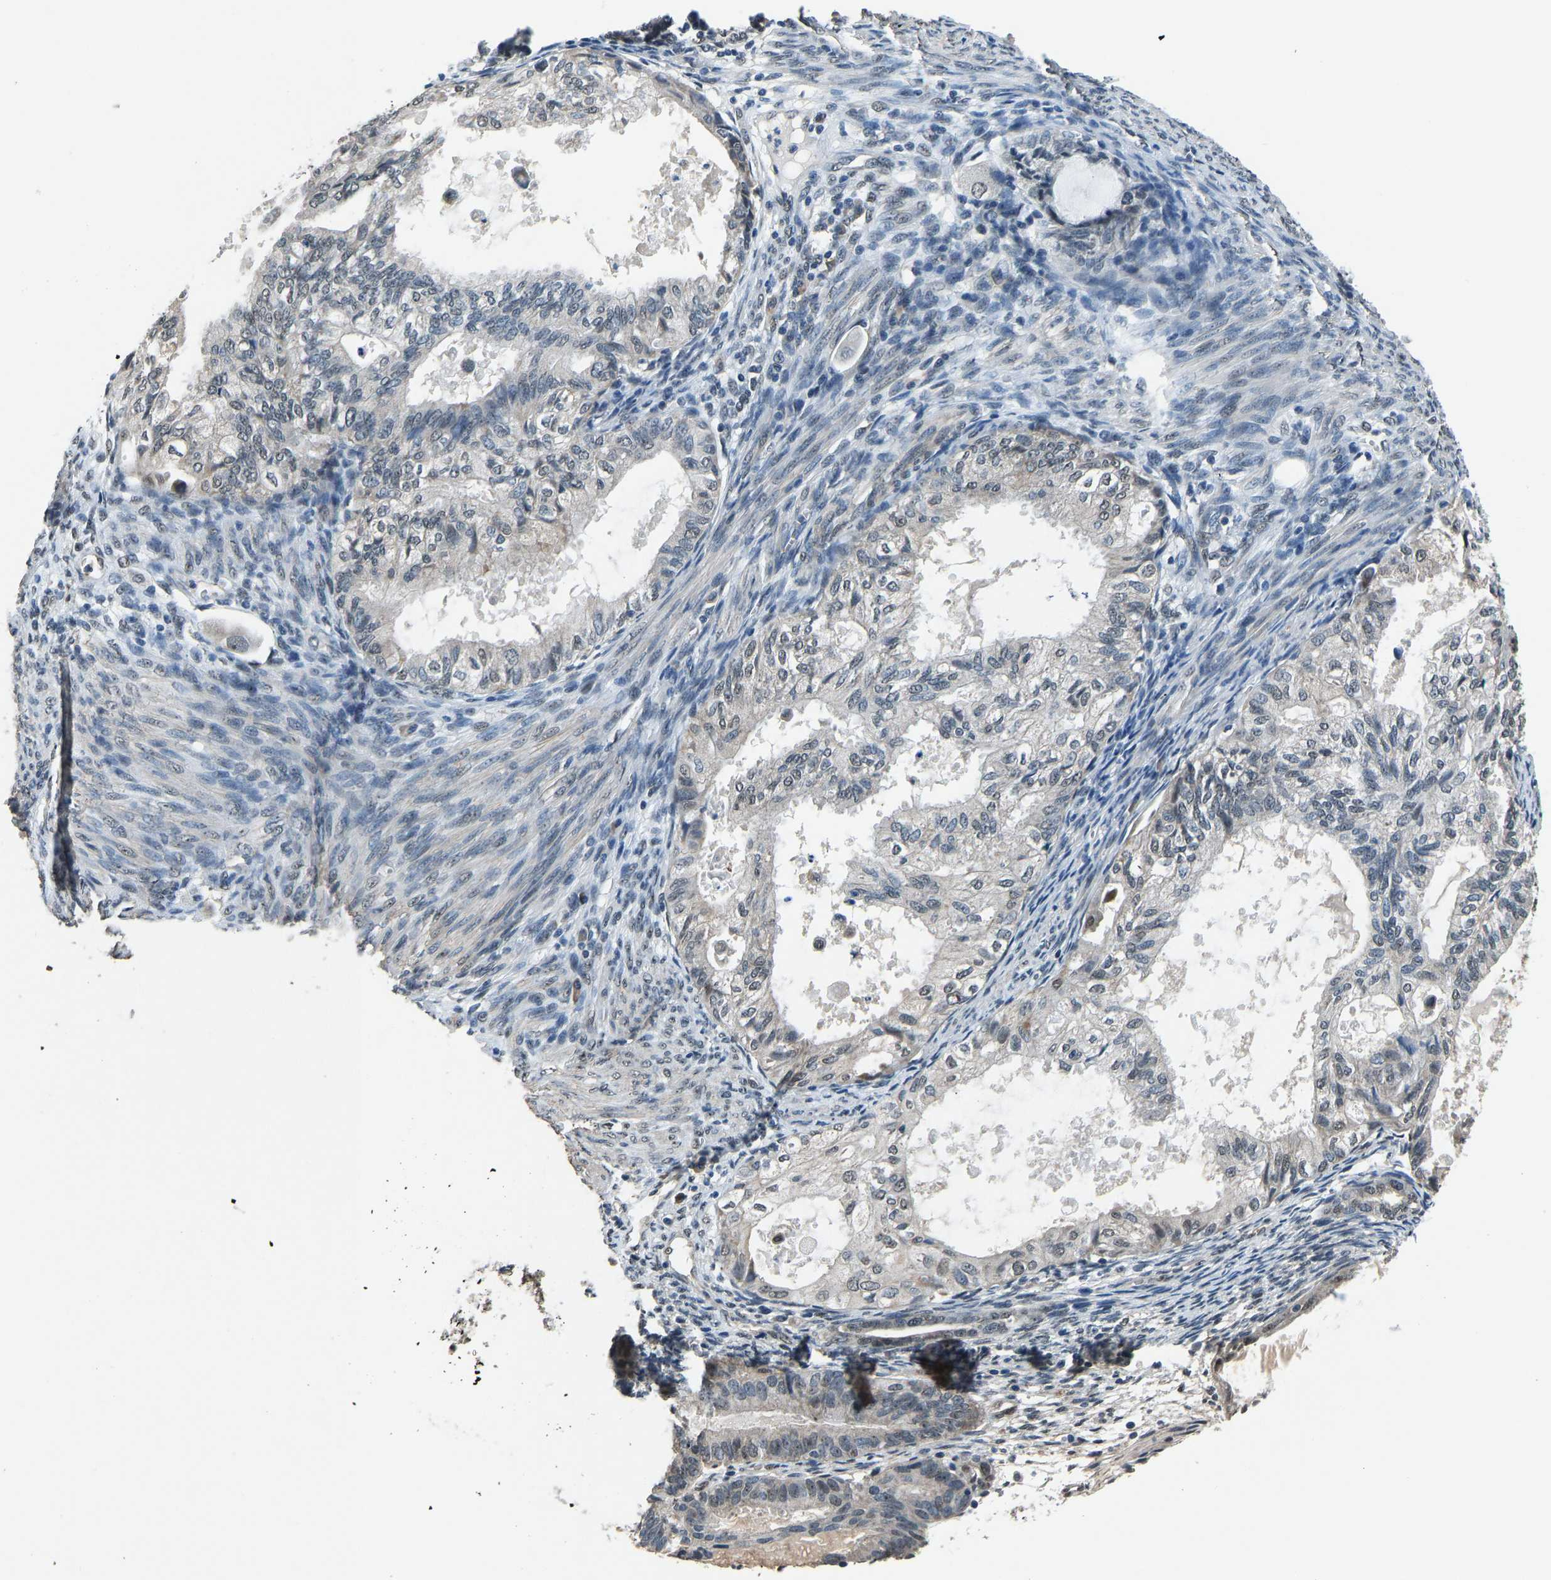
{"staining": {"intensity": "weak", "quantity": "<25%", "location": "nuclear"}, "tissue": "cervical cancer", "cell_type": "Tumor cells", "image_type": "cancer", "snomed": [{"axis": "morphology", "description": "Normal tissue, NOS"}, {"axis": "morphology", "description": "Adenocarcinoma, NOS"}, {"axis": "topography", "description": "Cervix"}, {"axis": "topography", "description": "Endometrium"}], "caption": "Protein analysis of cervical cancer (adenocarcinoma) displays no significant expression in tumor cells.", "gene": "FOS", "patient": {"sex": "female", "age": 86}}